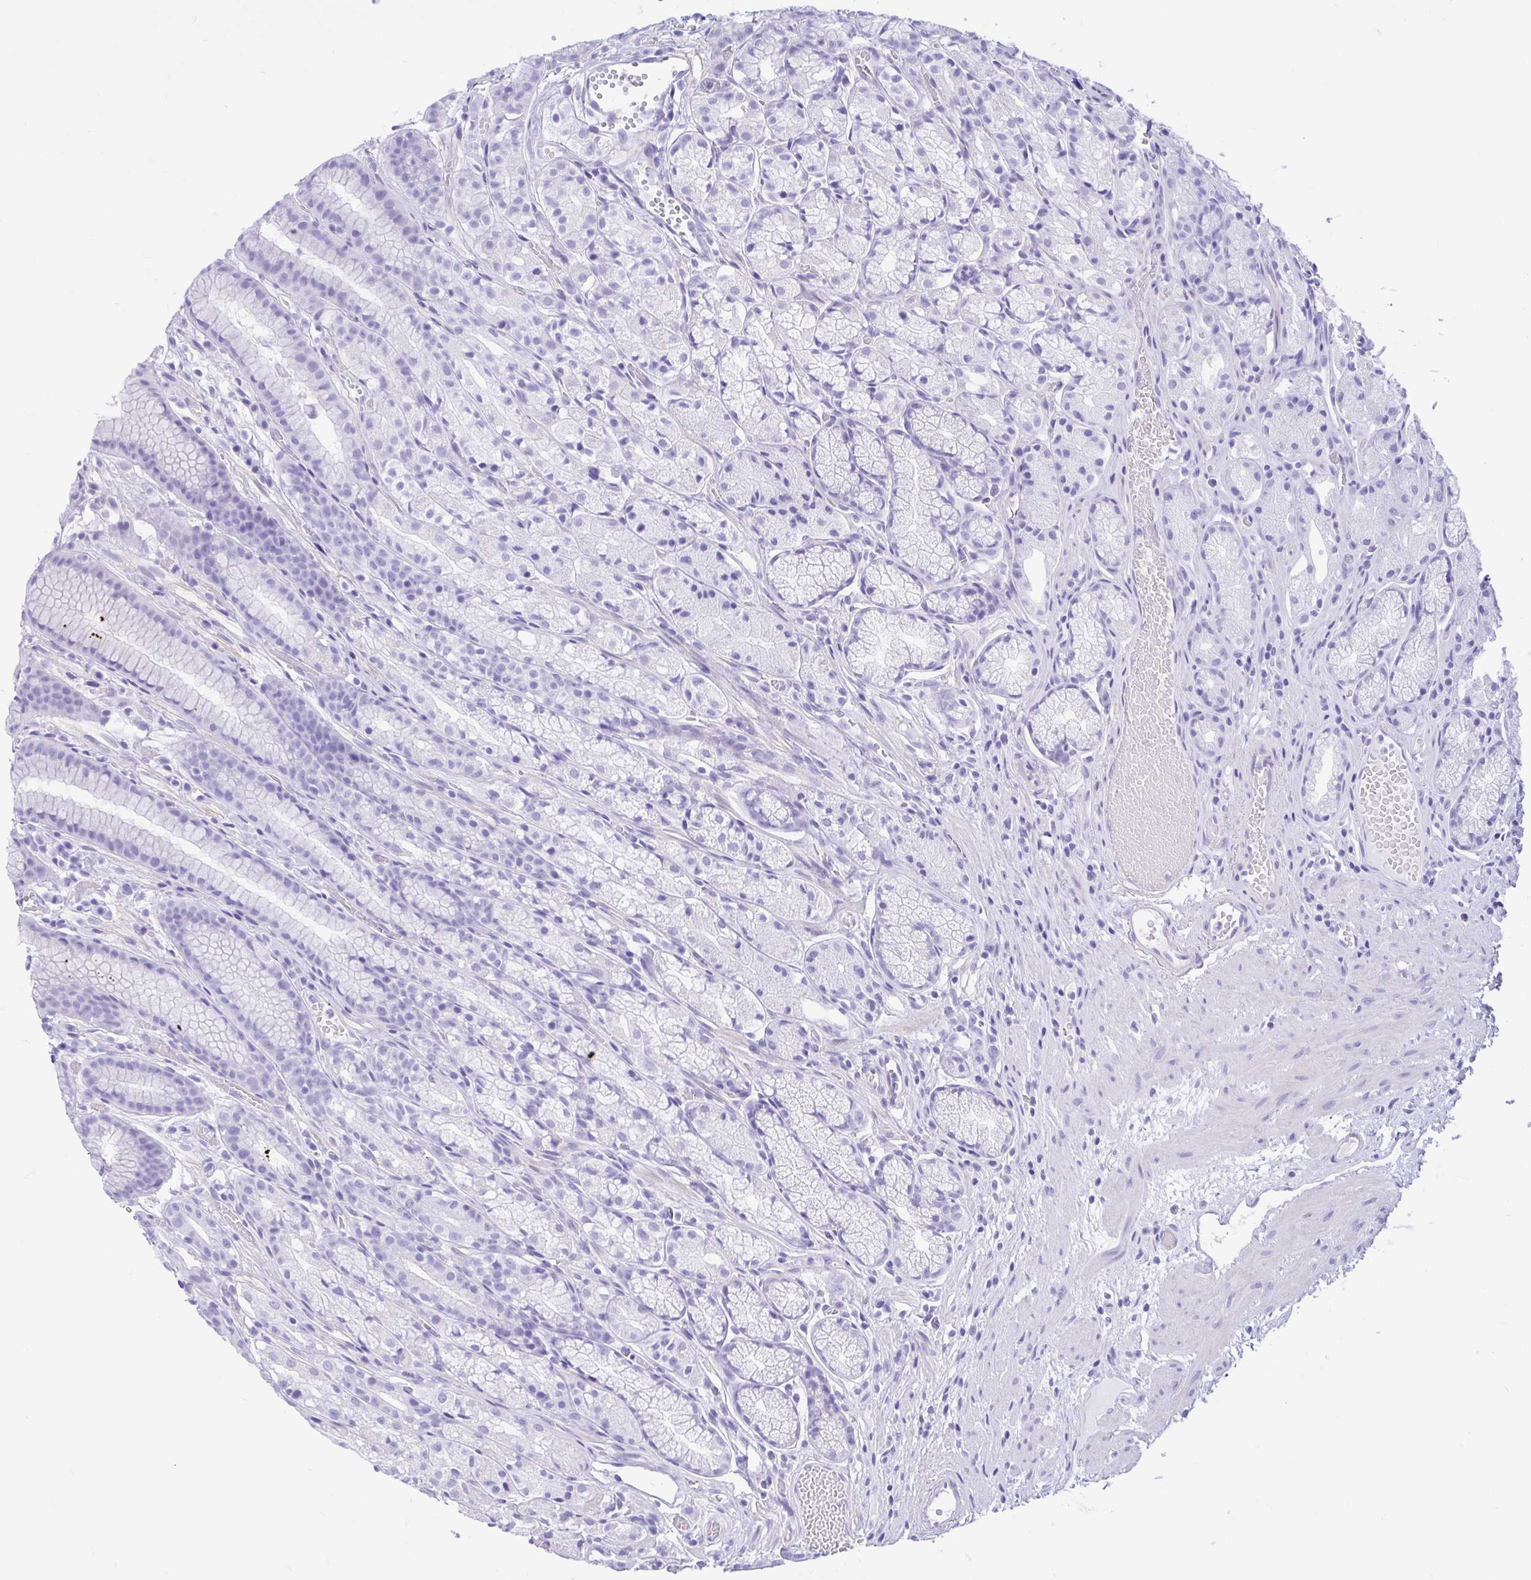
{"staining": {"intensity": "negative", "quantity": "none", "location": "none"}, "tissue": "stomach", "cell_type": "Glandular cells", "image_type": "normal", "snomed": [{"axis": "morphology", "description": "Normal tissue, NOS"}, {"axis": "topography", "description": "Smooth muscle"}, {"axis": "topography", "description": "Stomach"}], "caption": "High magnification brightfield microscopy of normal stomach stained with DAB (brown) and counterstained with hematoxylin (blue): glandular cells show no significant expression.", "gene": "IAPP", "patient": {"sex": "male", "age": 70}}